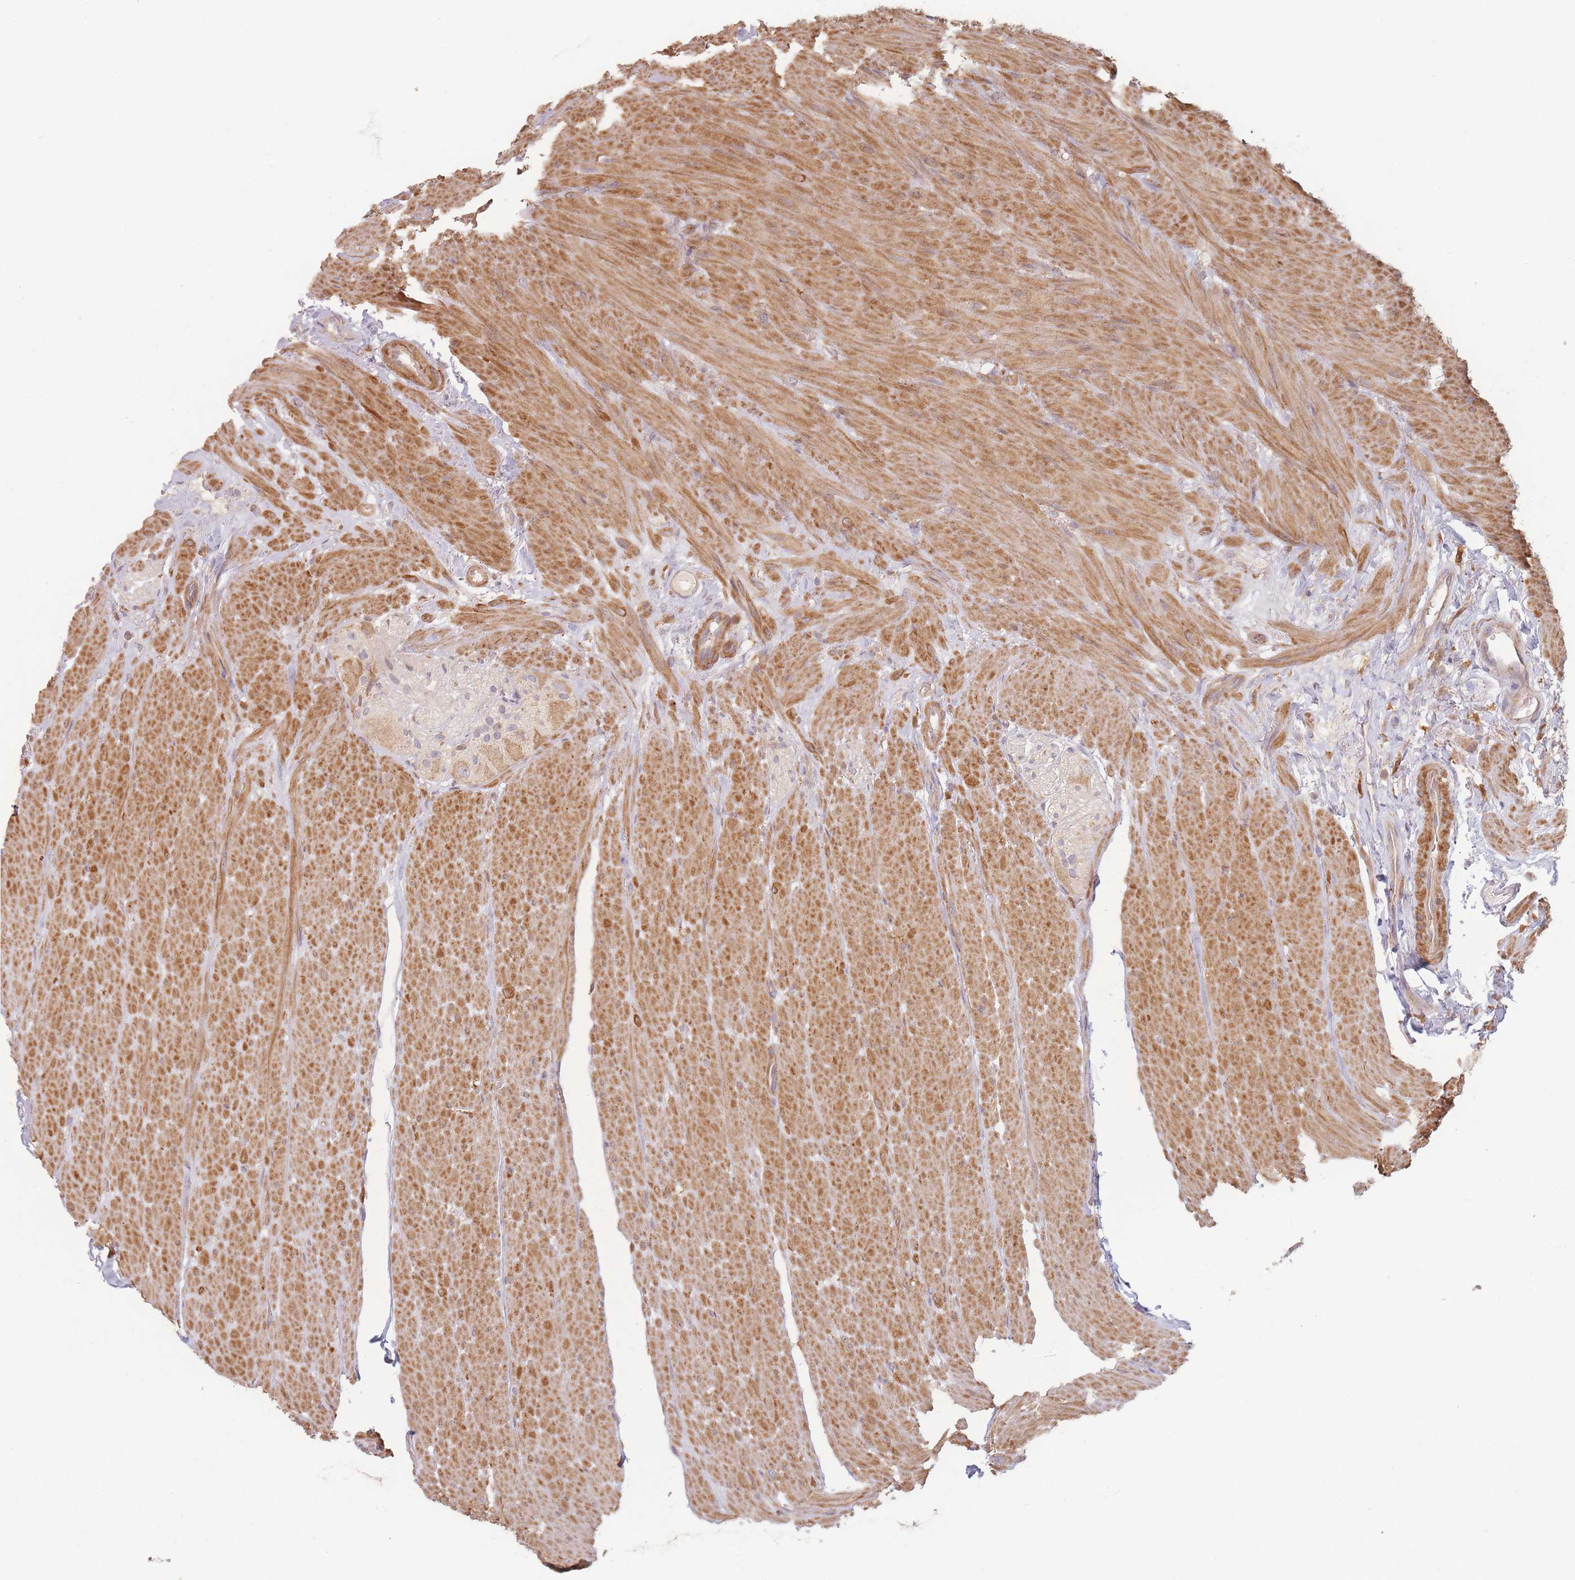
{"staining": {"intensity": "moderate", "quantity": ">75%", "location": "cytoplasmic/membranous"}, "tissue": "colon", "cell_type": "Endothelial cells", "image_type": "normal", "snomed": [{"axis": "morphology", "description": "Normal tissue, NOS"}, {"axis": "topography", "description": "Colon"}], "caption": "This micrograph displays immunohistochemistry staining of unremarkable colon, with medium moderate cytoplasmic/membranous positivity in about >75% of endothelial cells.", "gene": "MRPS6", "patient": {"sex": "female", "age": 82}}